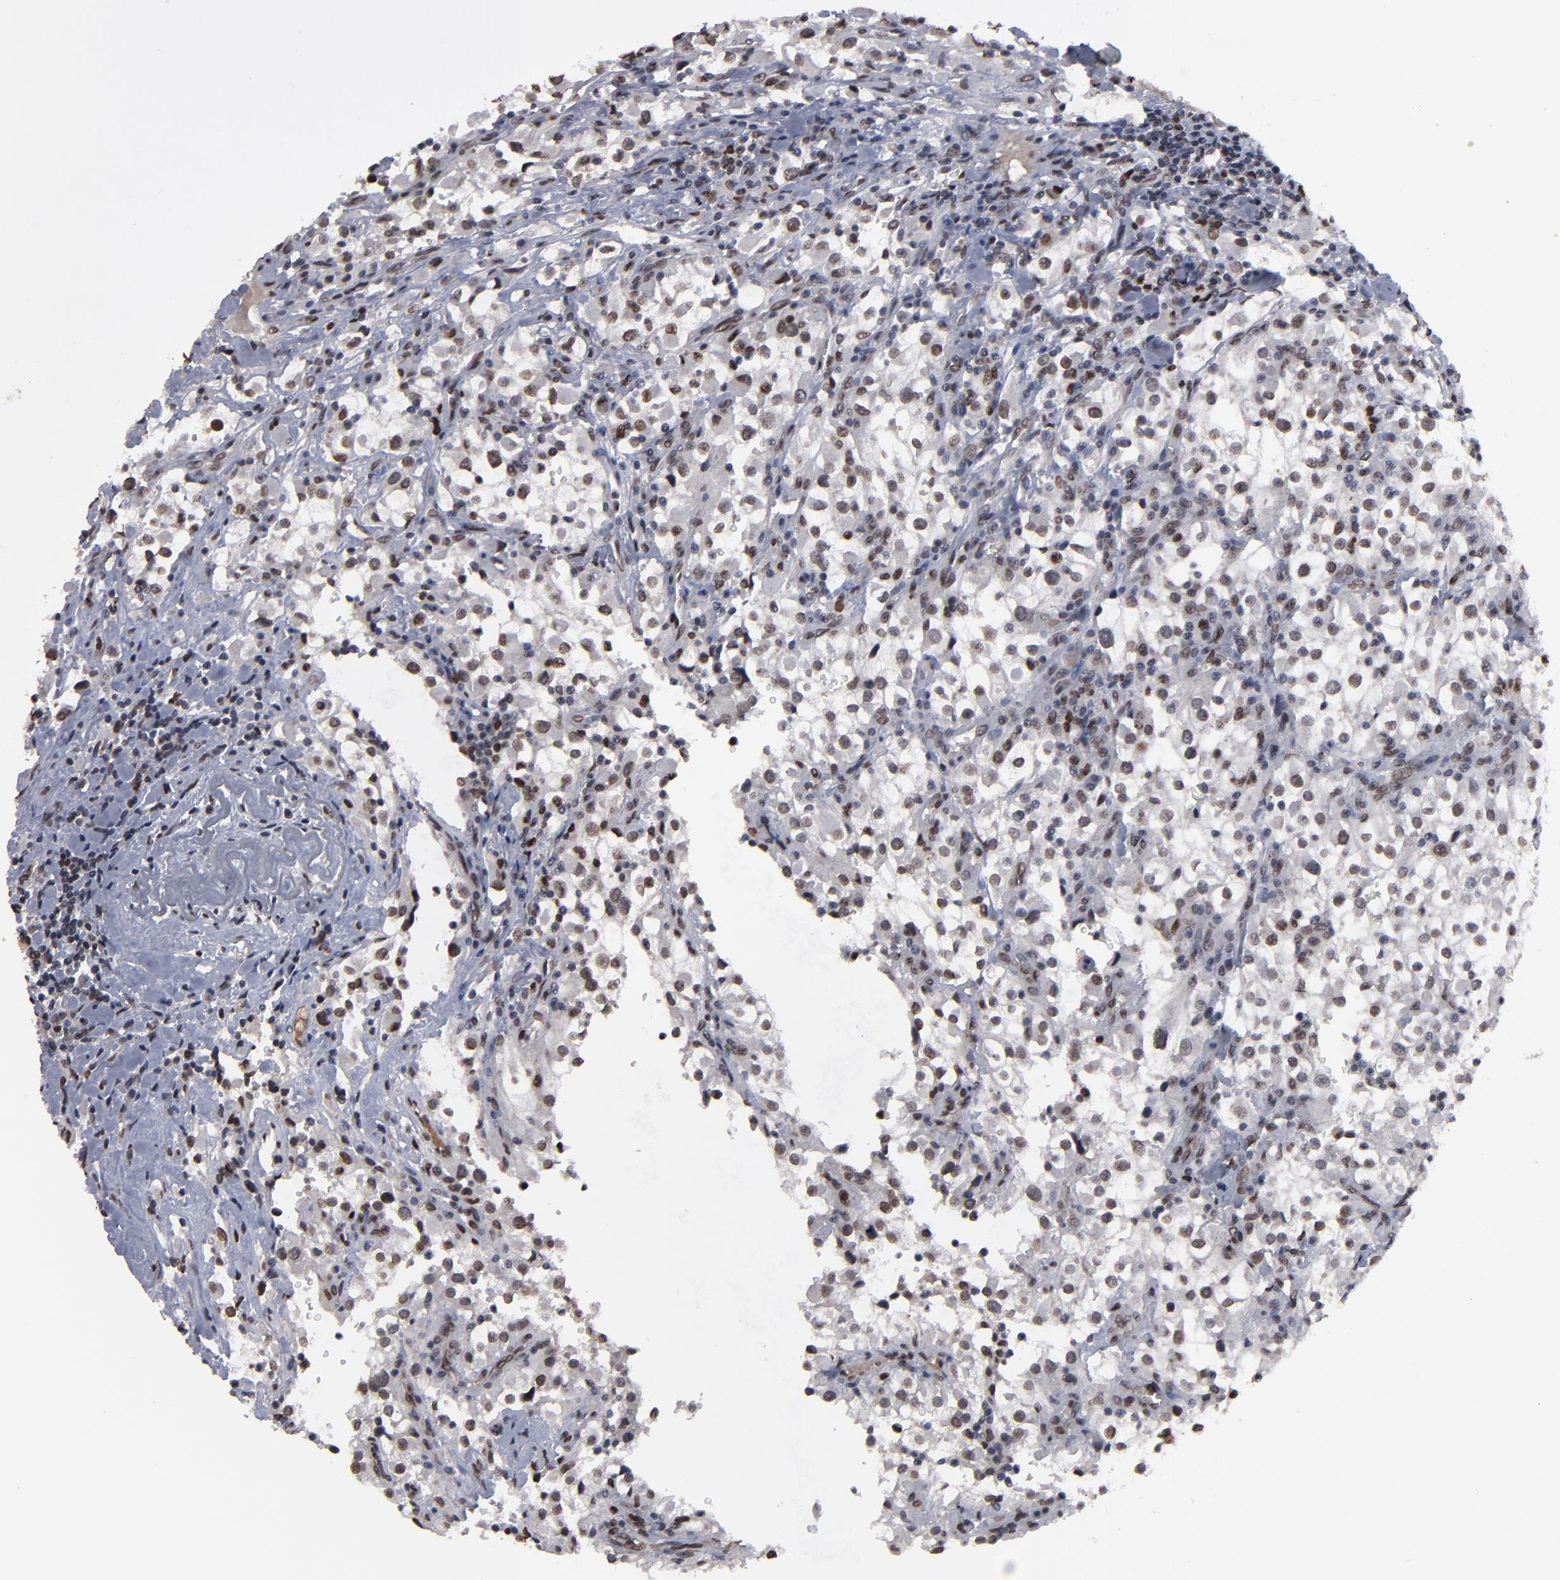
{"staining": {"intensity": "moderate", "quantity": "<25%", "location": "nuclear"}, "tissue": "renal cancer", "cell_type": "Tumor cells", "image_type": "cancer", "snomed": [{"axis": "morphology", "description": "Adenocarcinoma, NOS"}, {"axis": "topography", "description": "Kidney"}], "caption": "This photomicrograph demonstrates immunohistochemistry (IHC) staining of human renal cancer, with low moderate nuclear expression in approximately <25% of tumor cells.", "gene": "BAZ1A", "patient": {"sex": "female", "age": 52}}